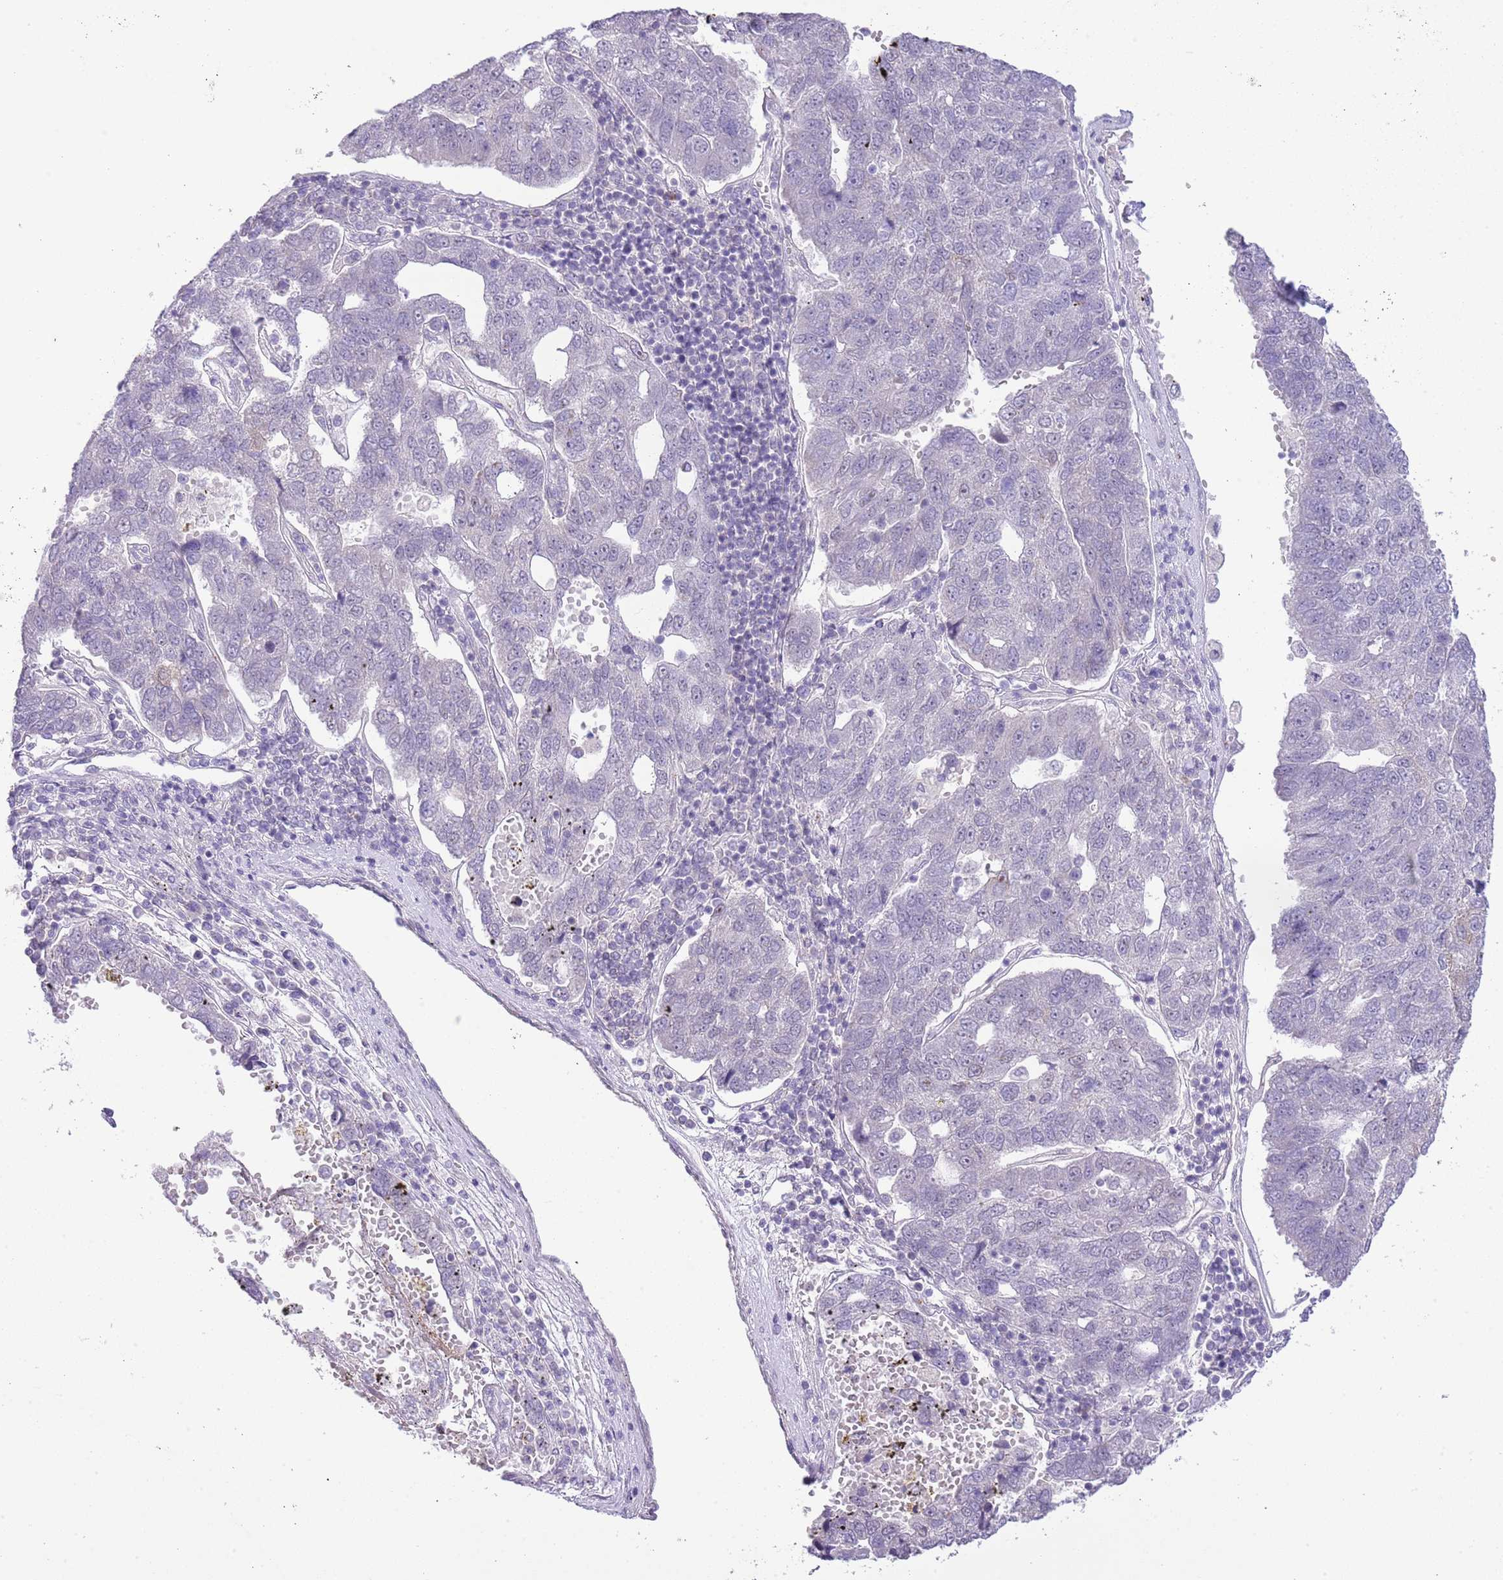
{"staining": {"intensity": "negative", "quantity": "none", "location": "none"}, "tissue": "pancreatic cancer", "cell_type": "Tumor cells", "image_type": "cancer", "snomed": [{"axis": "morphology", "description": "Adenocarcinoma, NOS"}, {"axis": "topography", "description": "Pancreas"}], "caption": "An image of human adenocarcinoma (pancreatic) is negative for staining in tumor cells. (Stains: DAB (3,3'-diaminobenzidine) immunohistochemistry with hematoxylin counter stain, Microscopy: brightfield microscopy at high magnification).", "gene": "MIDN", "patient": {"sex": "female", "age": 61}}